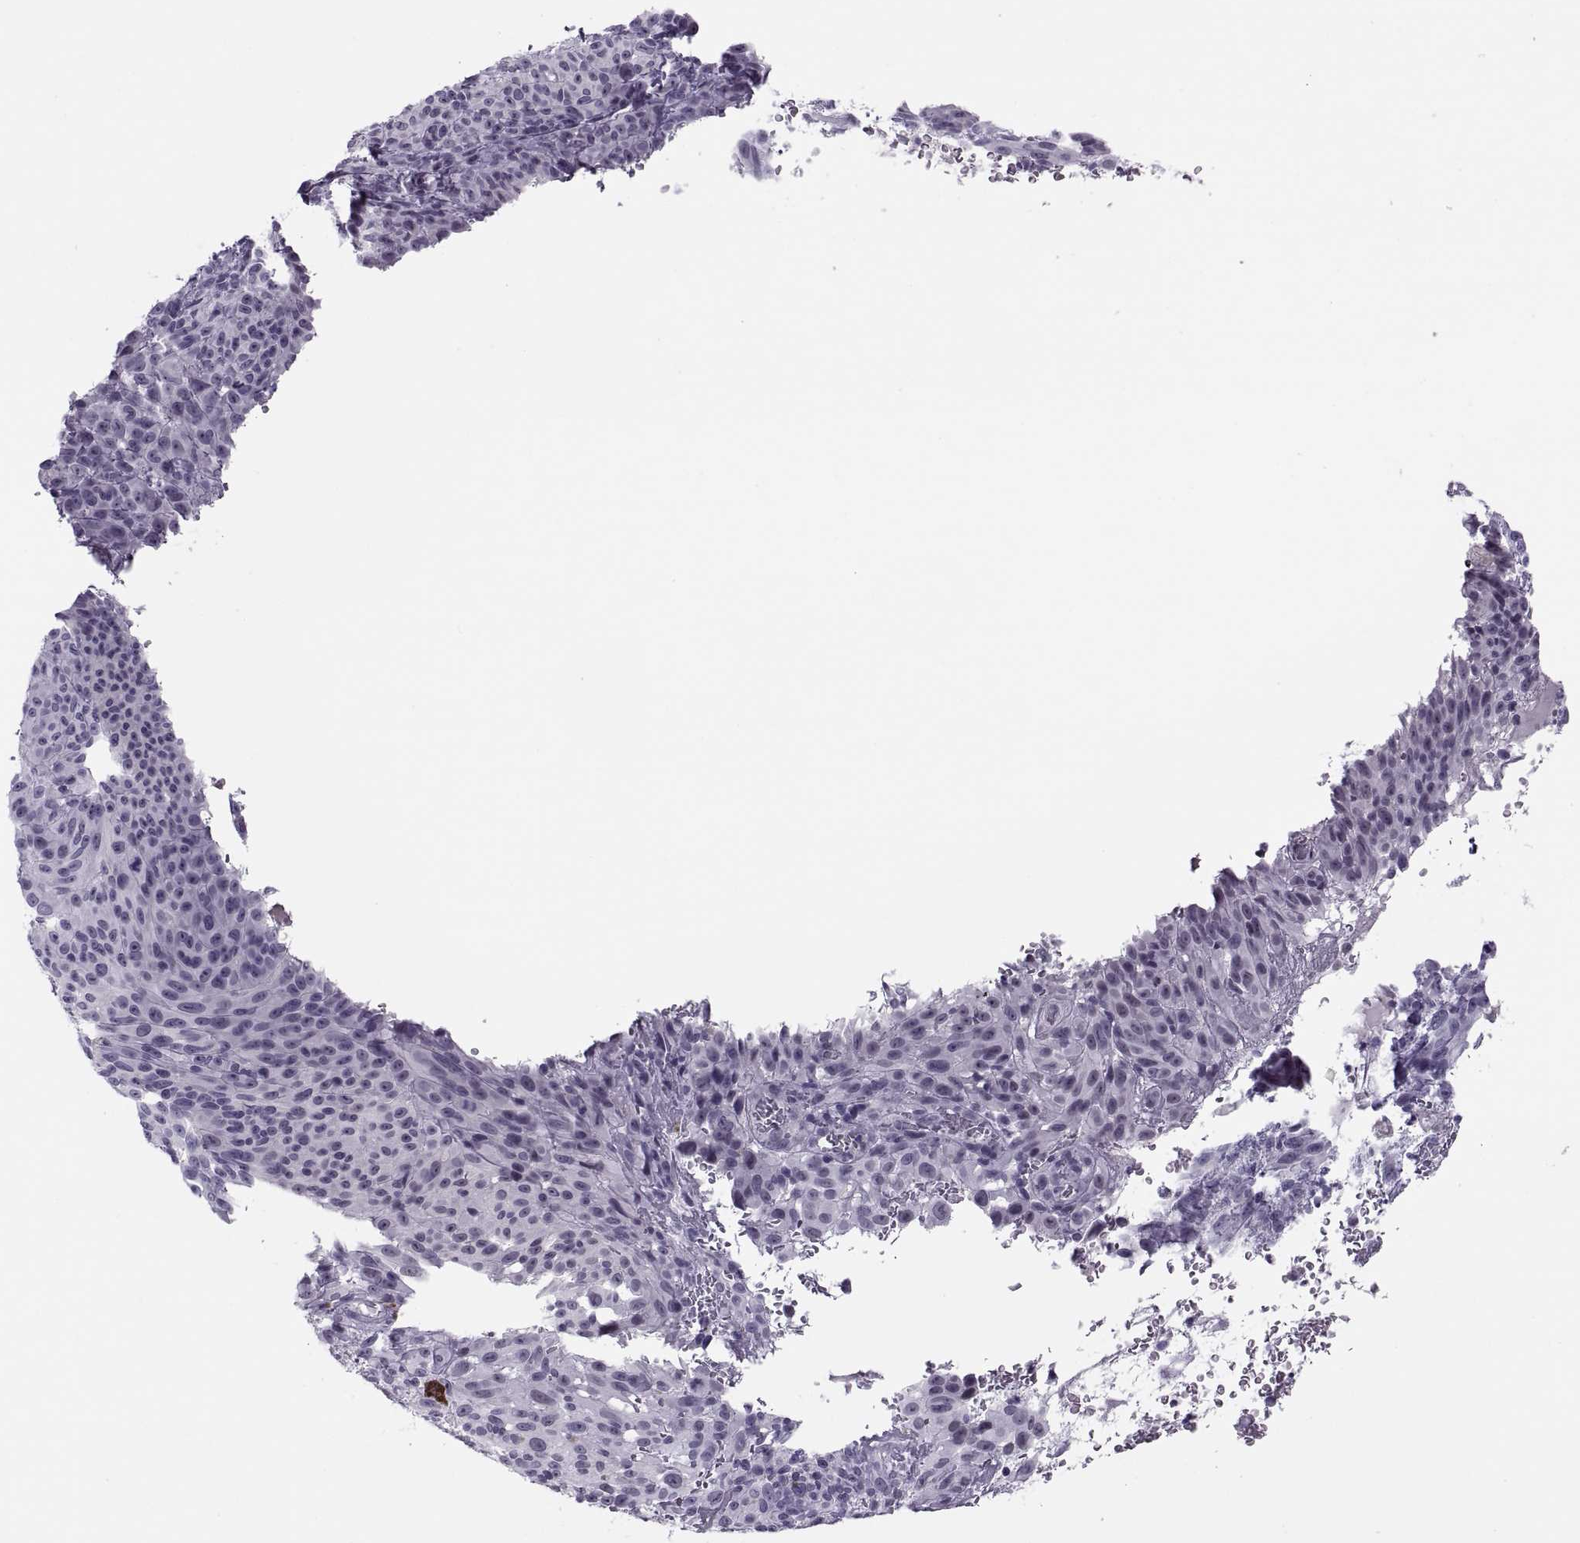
{"staining": {"intensity": "negative", "quantity": "none", "location": "none"}, "tissue": "melanoma", "cell_type": "Tumor cells", "image_type": "cancer", "snomed": [{"axis": "morphology", "description": "Malignant melanoma, NOS"}, {"axis": "topography", "description": "Skin"}], "caption": "Immunohistochemistry of human malignant melanoma reveals no staining in tumor cells. (Stains: DAB immunohistochemistry with hematoxylin counter stain, Microscopy: brightfield microscopy at high magnification).", "gene": "SYNGR4", "patient": {"sex": "male", "age": 83}}